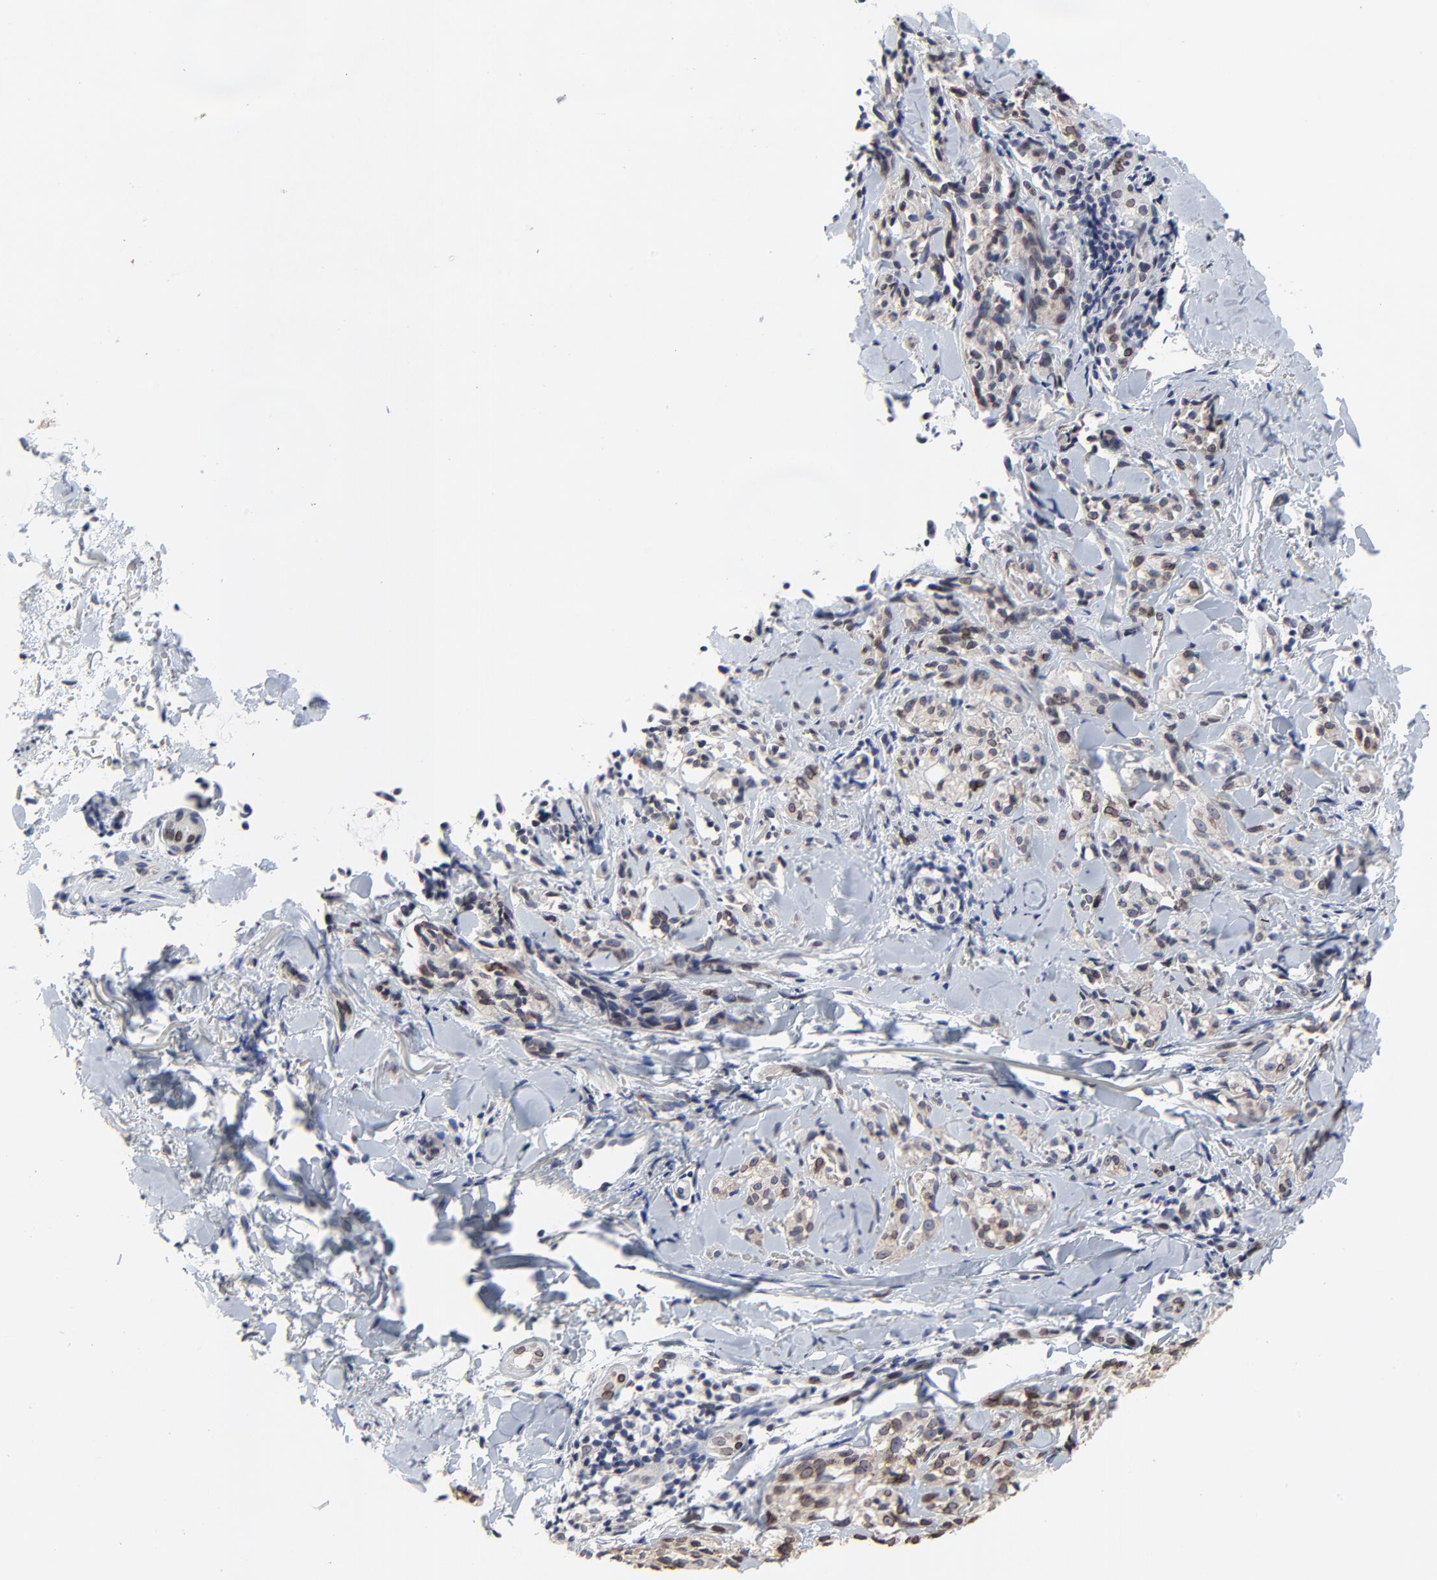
{"staining": {"intensity": "weak", "quantity": "25%-75%", "location": "cytoplasmic/membranous"}, "tissue": "melanoma", "cell_type": "Tumor cells", "image_type": "cancer", "snomed": [{"axis": "morphology", "description": "Malignant melanoma, Metastatic site"}, {"axis": "topography", "description": "Skin"}], "caption": "The immunohistochemical stain labels weak cytoplasmic/membranous staining in tumor cells of melanoma tissue.", "gene": "NLGN3", "patient": {"sex": "female", "age": 66}}